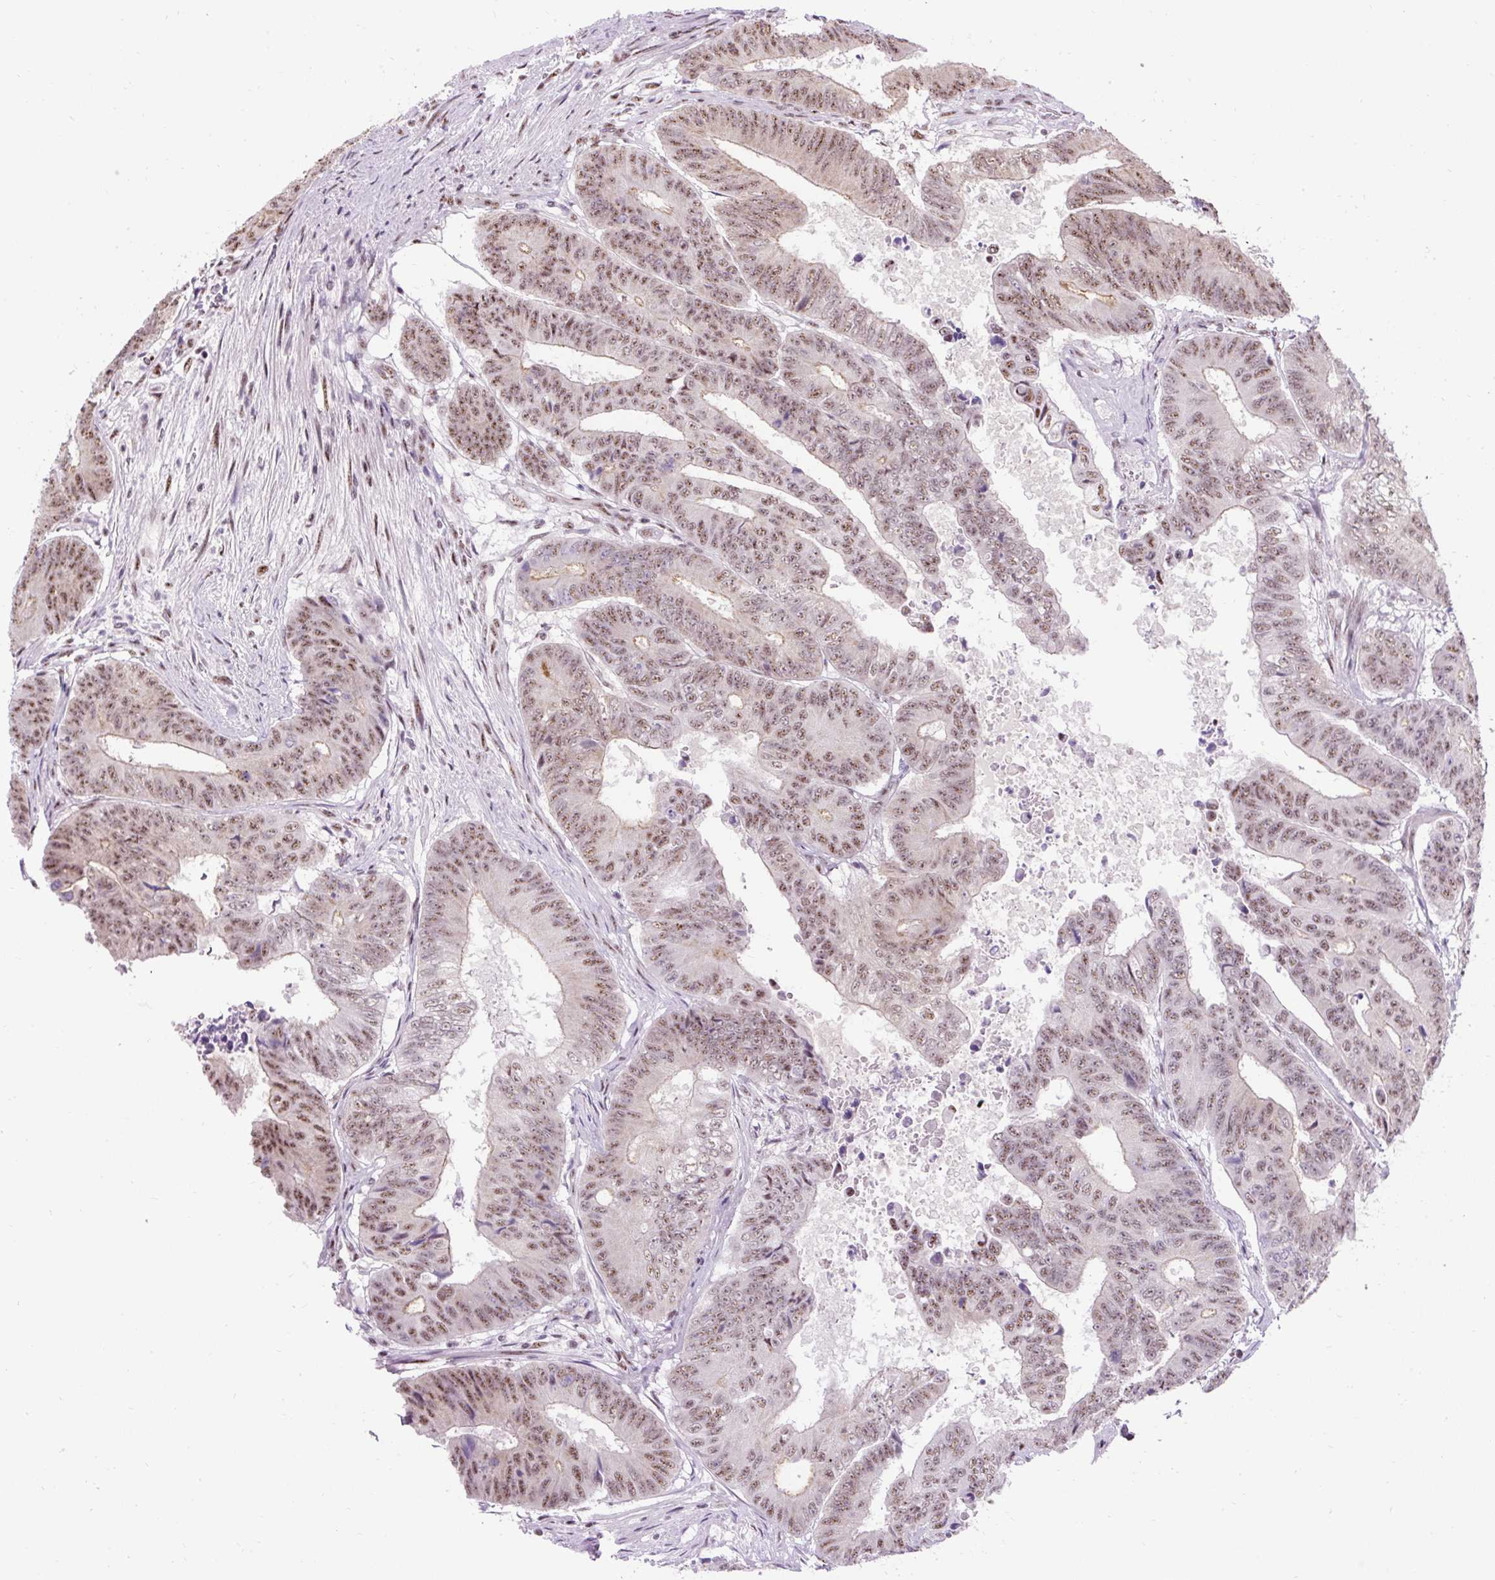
{"staining": {"intensity": "moderate", "quantity": ">75%", "location": "nuclear"}, "tissue": "colorectal cancer", "cell_type": "Tumor cells", "image_type": "cancer", "snomed": [{"axis": "morphology", "description": "Adenocarcinoma, NOS"}, {"axis": "topography", "description": "Colon"}], "caption": "Immunohistochemical staining of human colorectal cancer (adenocarcinoma) displays medium levels of moderate nuclear protein staining in about >75% of tumor cells.", "gene": "SMC5", "patient": {"sex": "female", "age": 48}}